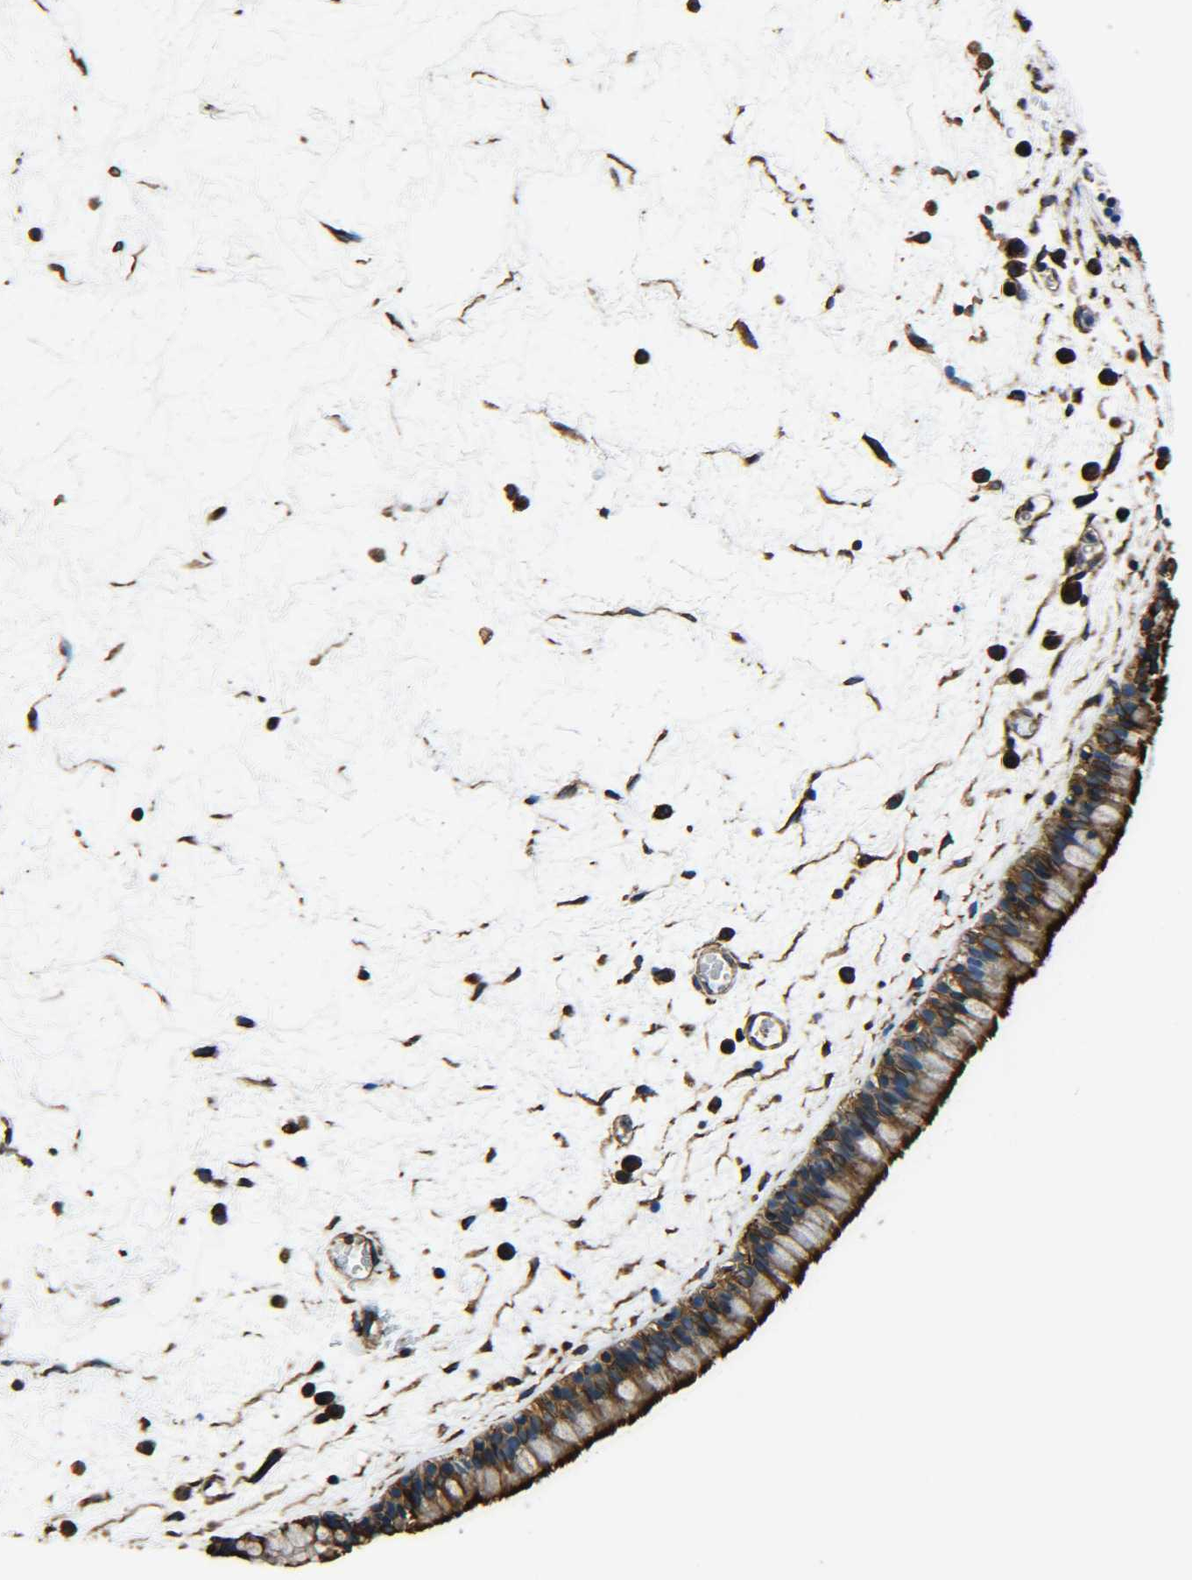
{"staining": {"intensity": "strong", "quantity": ">75%", "location": "cytoplasmic/membranous"}, "tissue": "nasopharynx", "cell_type": "Respiratory epithelial cells", "image_type": "normal", "snomed": [{"axis": "morphology", "description": "Normal tissue, NOS"}, {"axis": "morphology", "description": "Inflammation, NOS"}, {"axis": "topography", "description": "Nasopharynx"}], "caption": "IHC image of benign nasopharynx: nasopharynx stained using IHC demonstrates high levels of strong protein expression localized specifically in the cytoplasmic/membranous of respiratory epithelial cells, appearing as a cytoplasmic/membranous brown color.", "gene": "TUBB", "patient": {"sex": "male", "age": 48}}